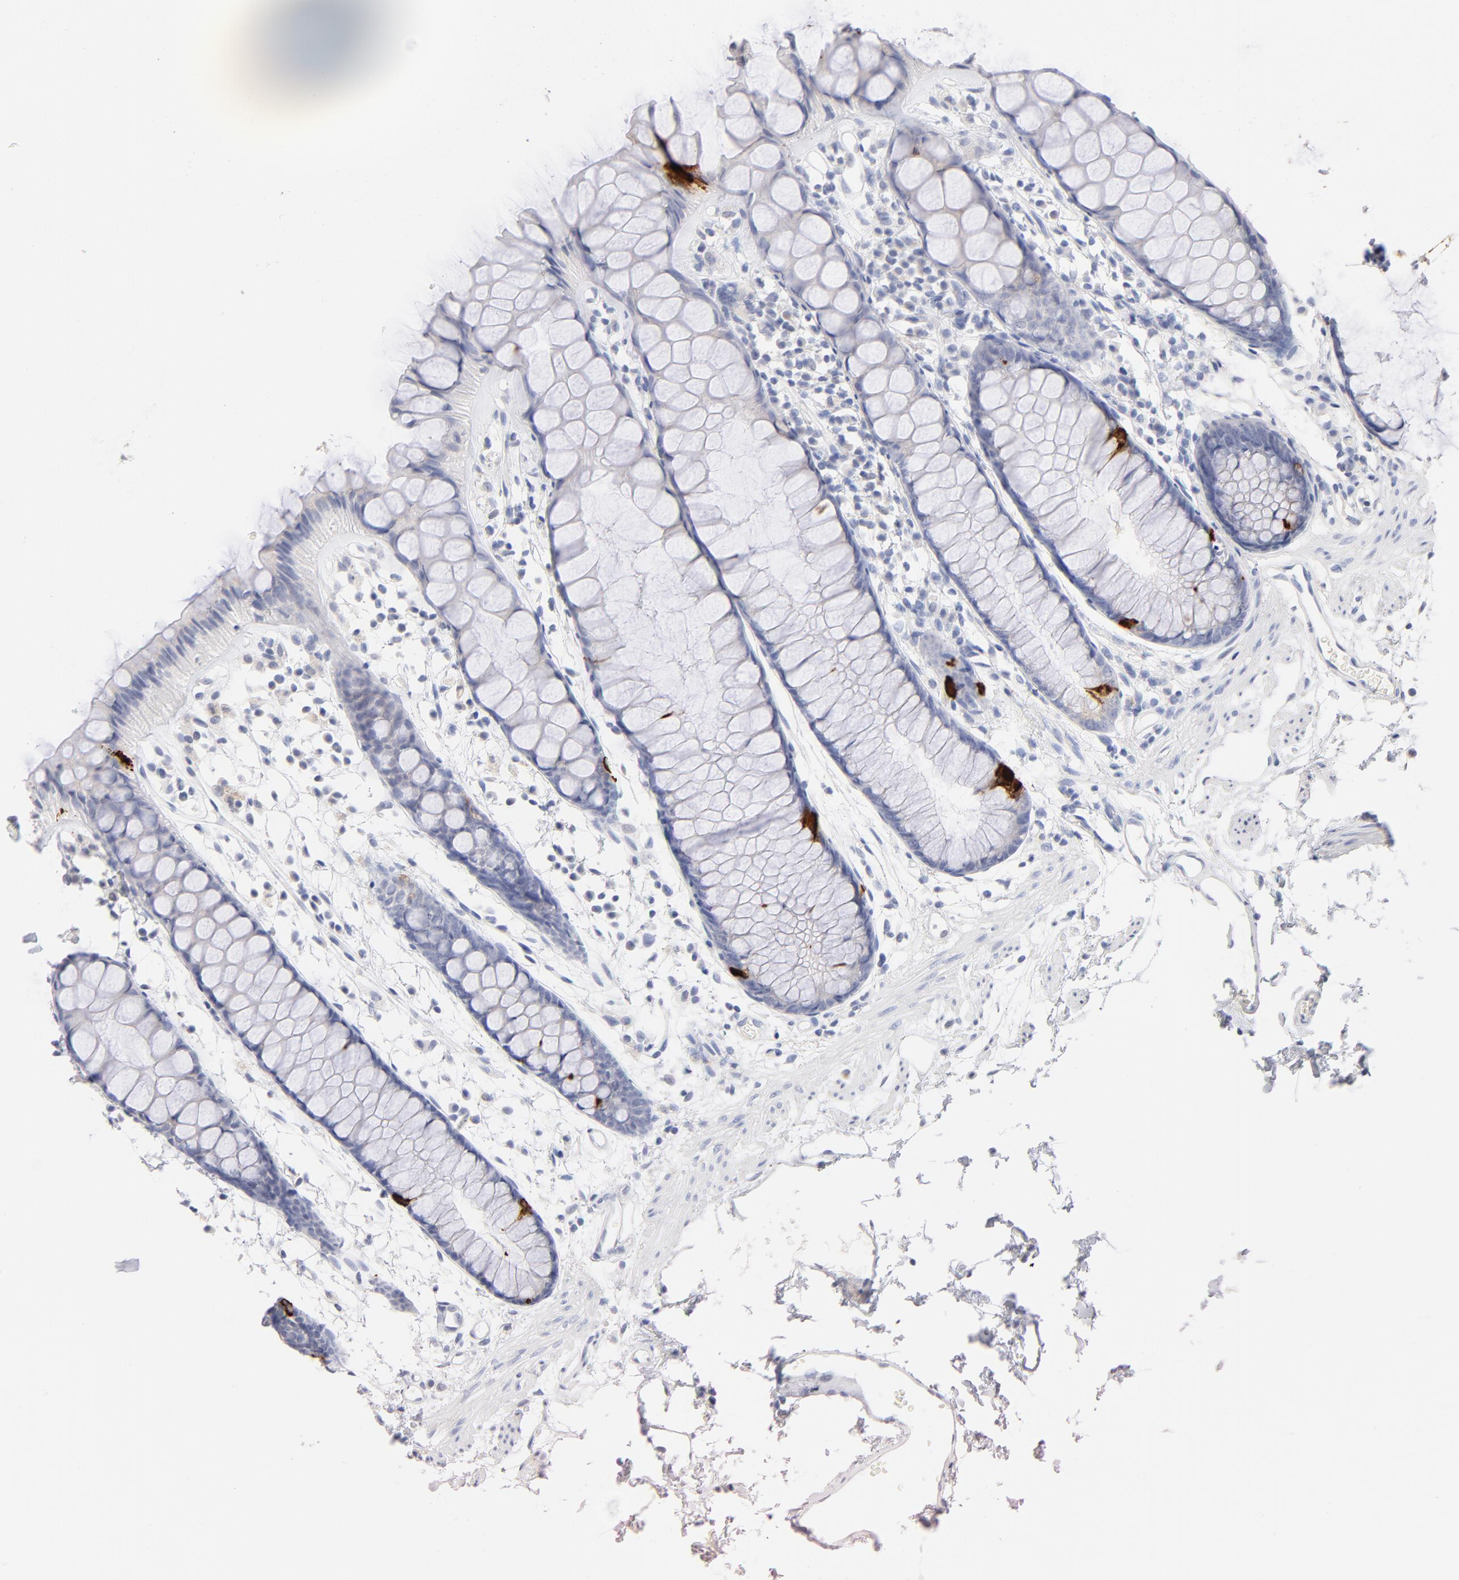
{"staining": {"intensity": "strong", "quantity": "<25%", "location": "cytoplasmic/membranous"}, "tissue": "rectum", "cell_type": "Glandular cells", "image_type": "normal", "snomed": [{"axis": "morphology", "description": "Normal tissue, NOS"}, {"axis": "topography", "description": "Rectum"}], "caption": "Protein staining demonstrates strong cytoplasmic/membranous staining in about <25% of glandular cells in unremarkable rectum.", "gene": "KHNYN", "patient": {"sex": "female", "age": 66}}